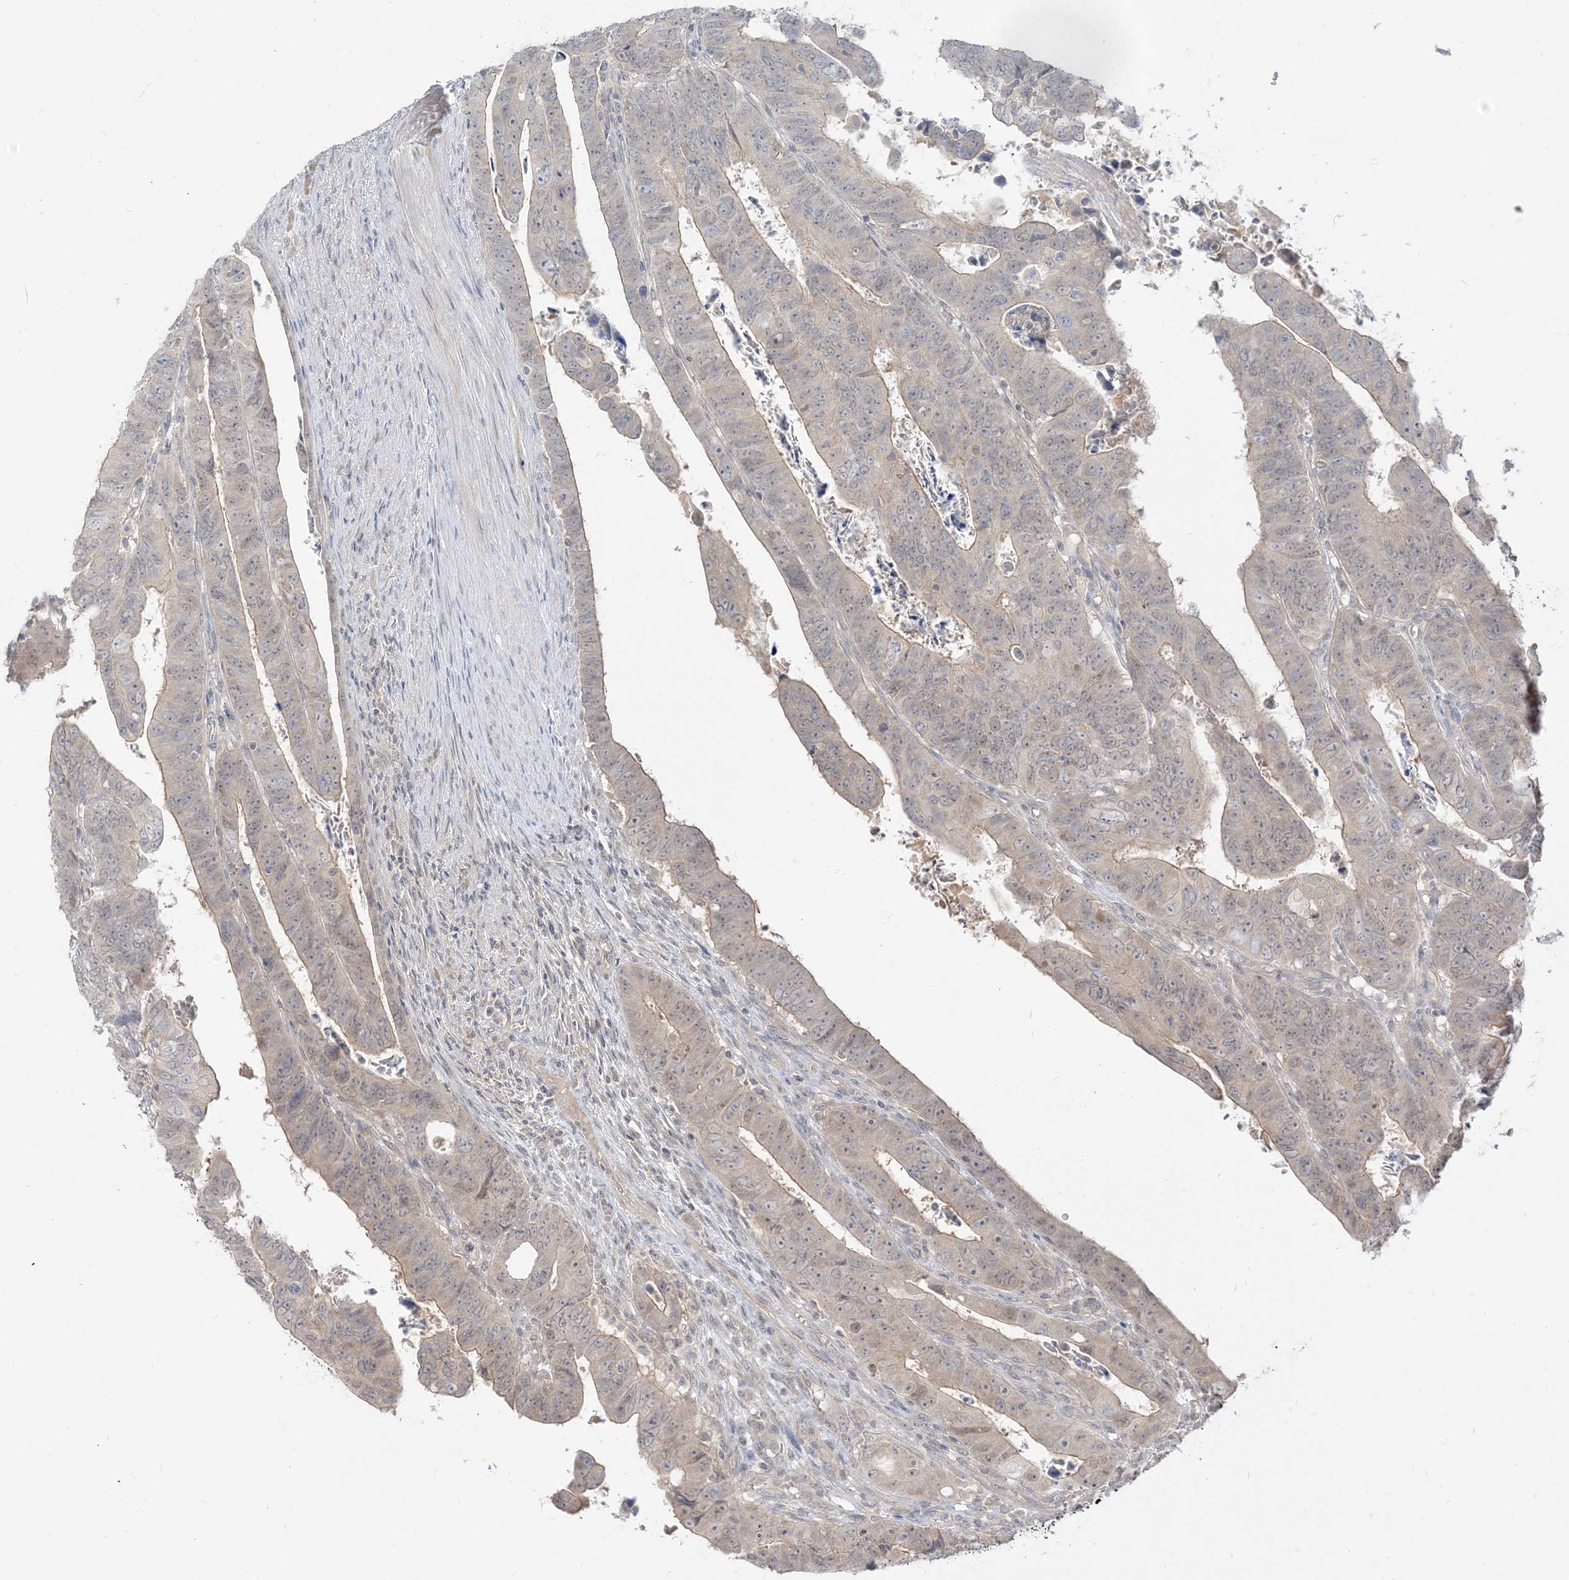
{"staining": {"intensity": "weak", "quantity": "25%-75%", "location": "cytoplasmic/membranous"}, "tissue": "colorectal cancer", "cell_type": "Tumor cells", "image_type": "cancer", "snomed": [{"axis": "morphology", "description": "Normal tissue, NOS"}, {"axis": "morphology", "description": "Adenocarcinoma, NOS"}, {"axis": "topography", "description": "Rectum"}], "caption": "A brown stain highlights weak cytoplasmic/membranous positivity of a protein in adenocarcinoma (colorectal) tumor cells.", "gene": "TBCC", "patient": {"sex": "female", "age": 65}}